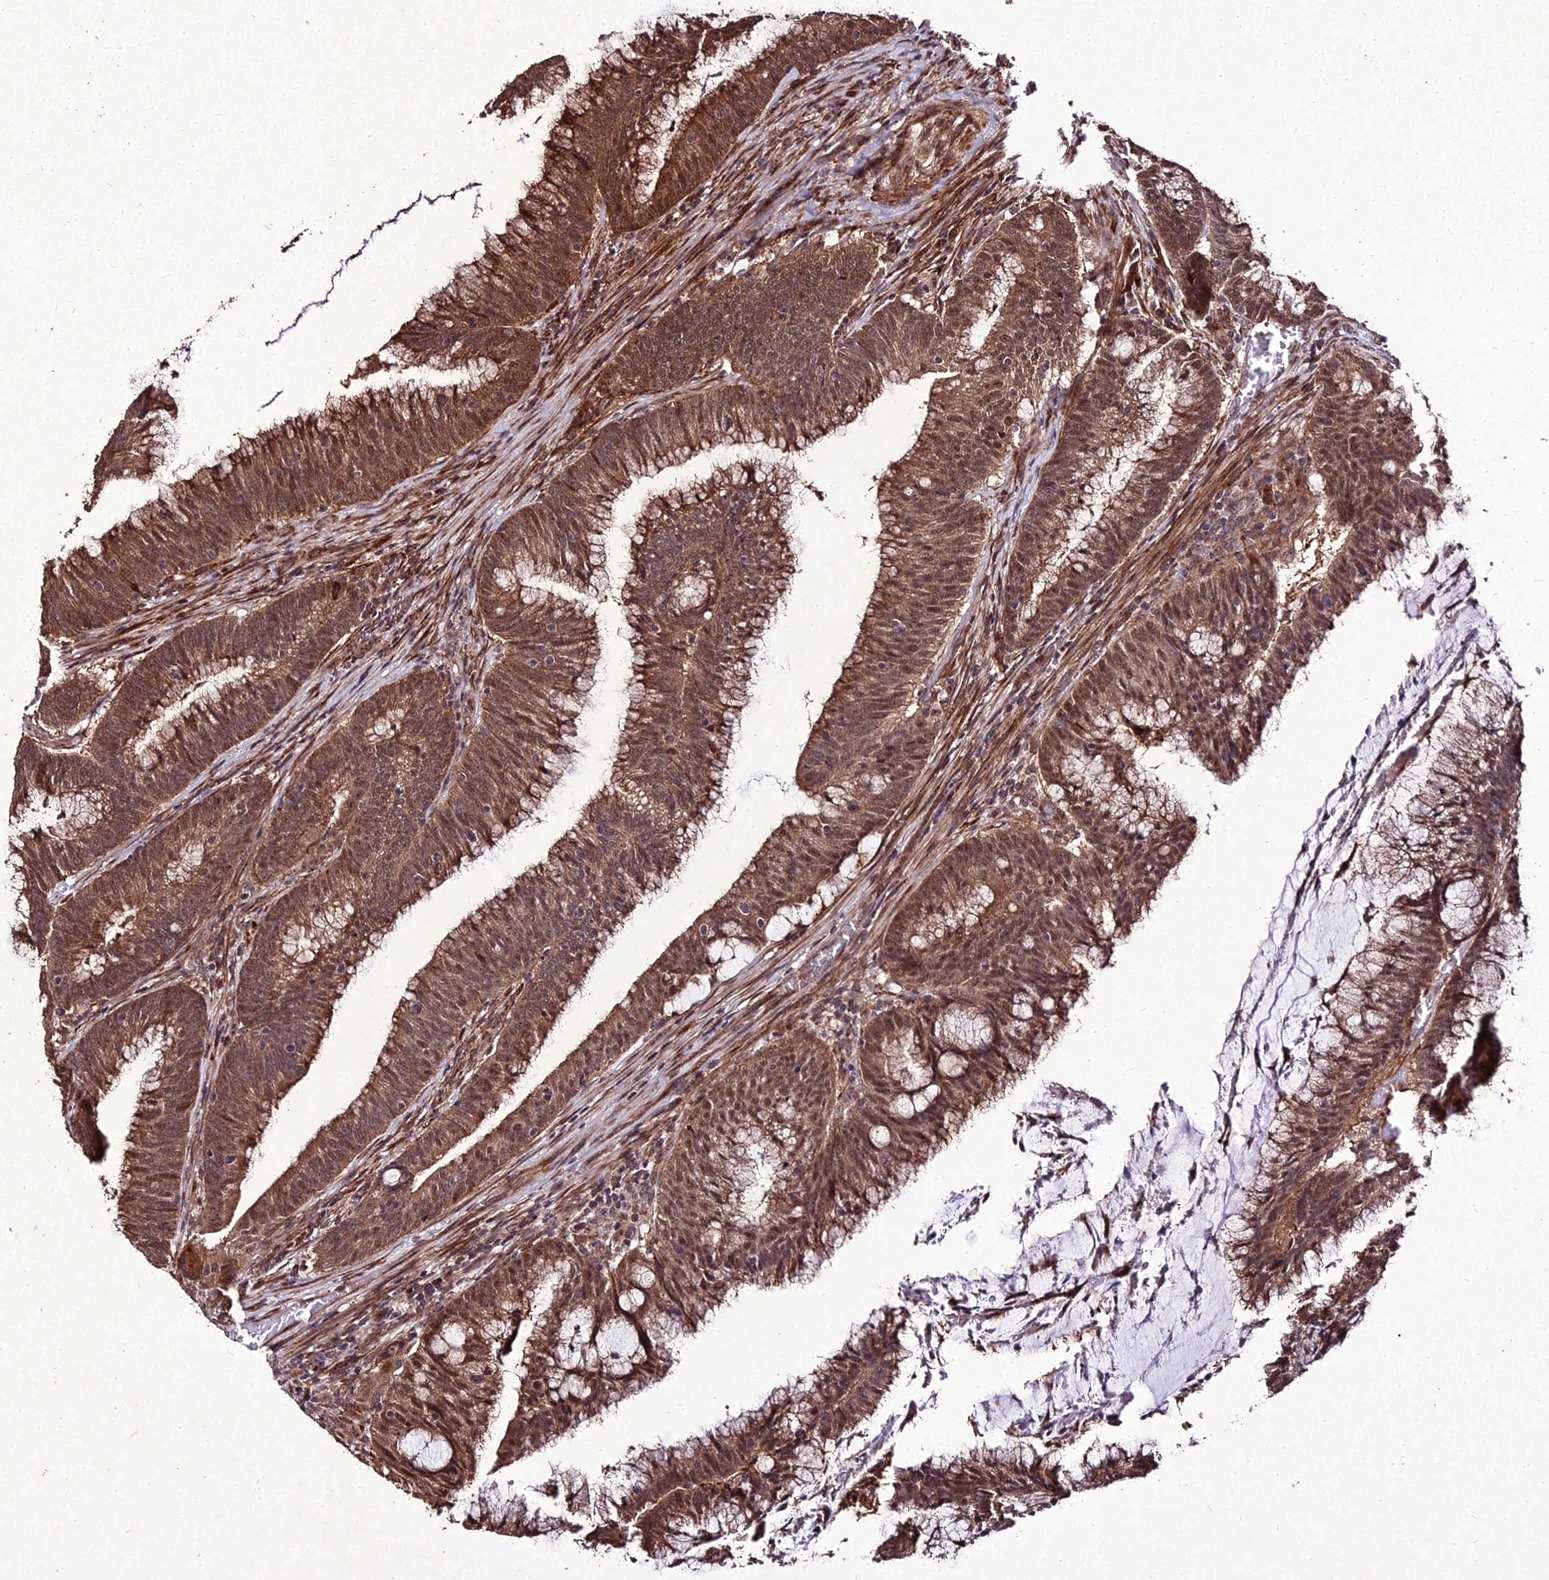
{"staining": {"intensity": "moderate", "quantity": ">75%", "location": "cytoplasmic/membranous,nuclear"}, "tissue": "colorectal cancer", "cell_type": "Tumor cells", "image_type": "cancer", "snomed": [{"axis": "morphology", "description": "Adenocarcinoma, NOS"}, {"axis": "topography", "description": "Rectum"}], "caption": "Human colorectal cancer stained for a protein (brown) shows moderate cytoplasmic/membranous and nuclear positive expression in approximately >75% of tumor cells.", "gene": "ZNF766", "patient": {"sex": "female", "age": 77}}